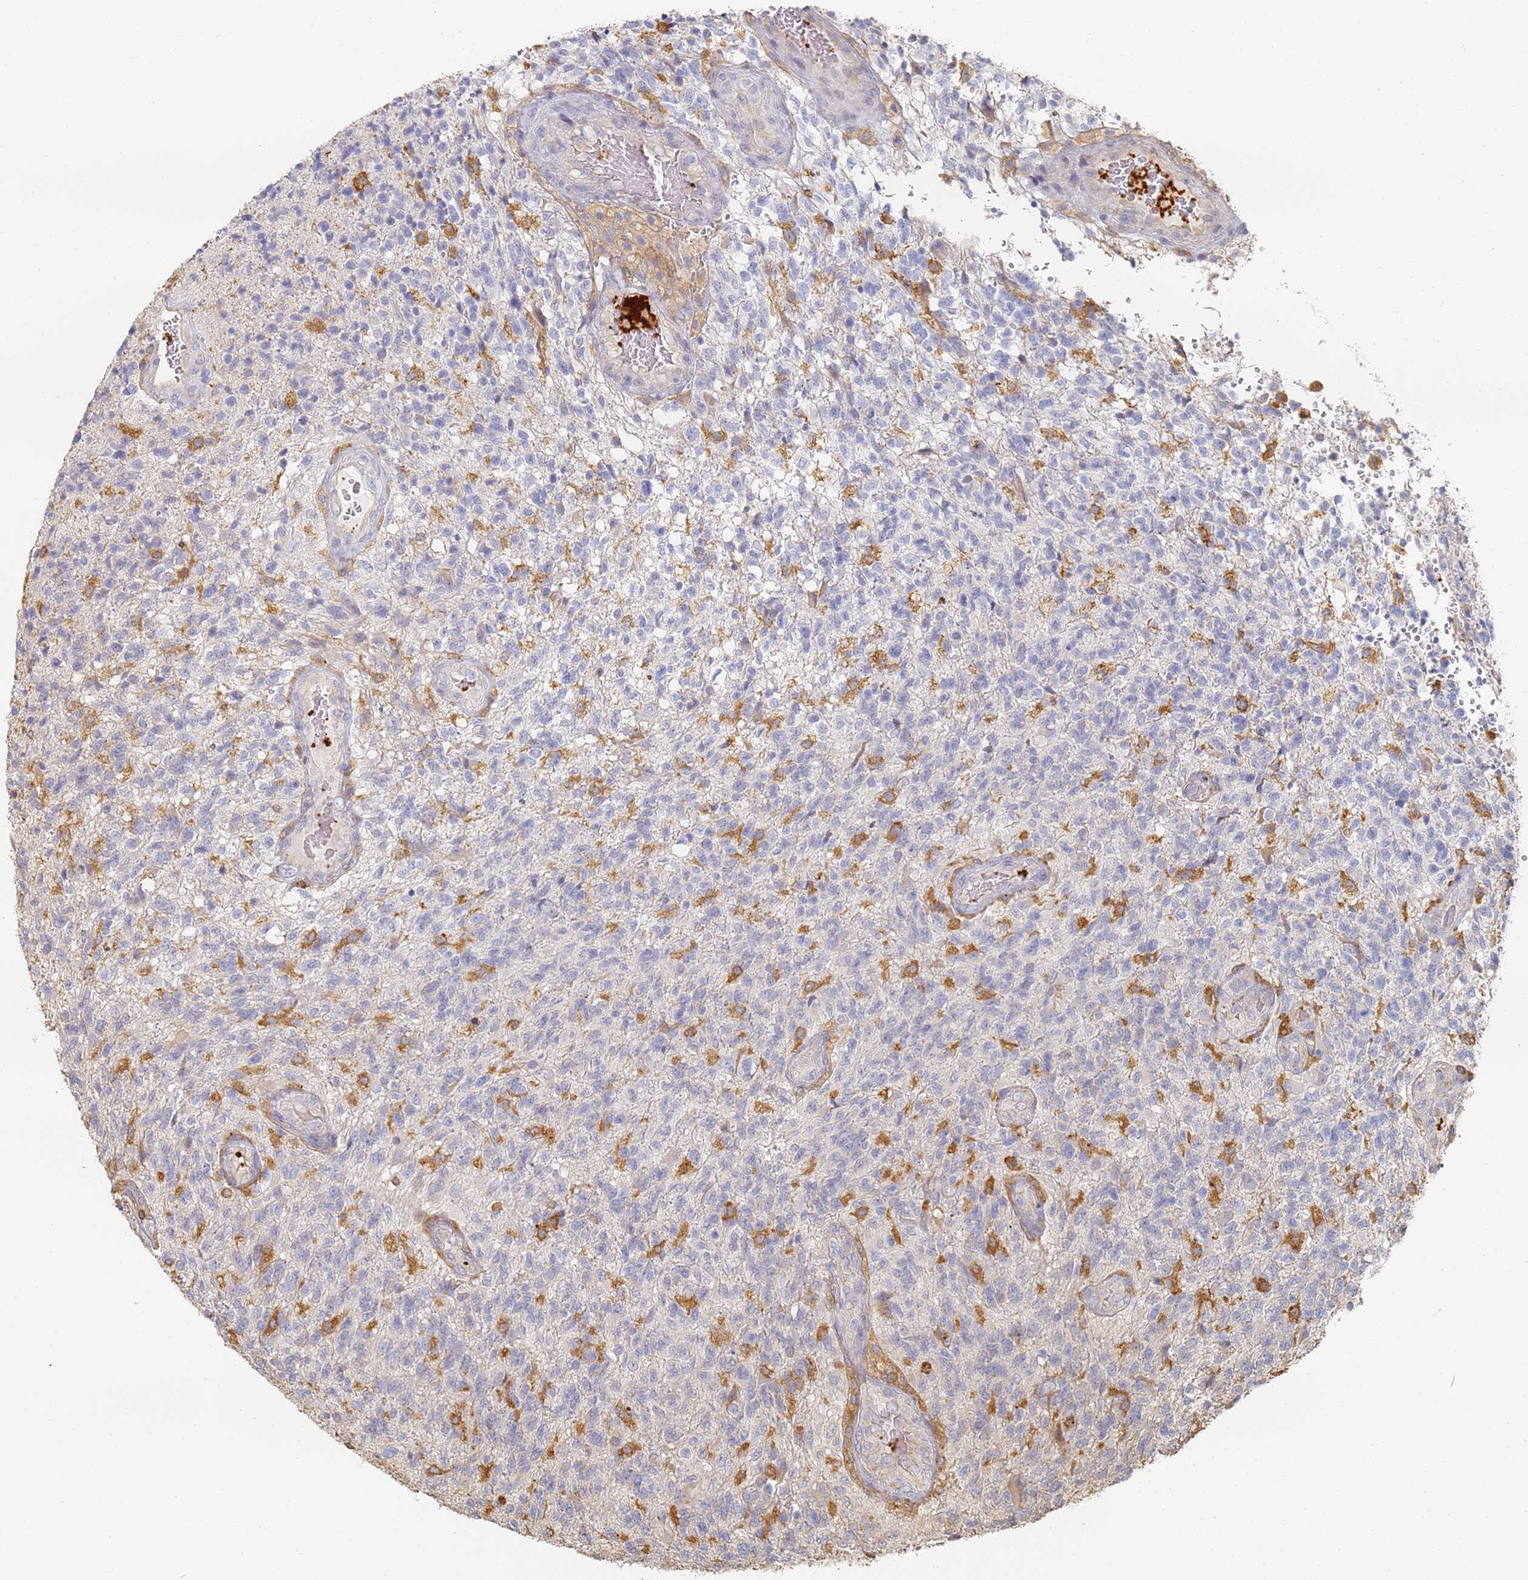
{"staining": {"intensity": "negative", "quantity": "none", "location": "none"}, "tissue": "glioma", "cell_type": "Tumor cells", "image_type": "cancer", "snomed": [{"axis": "morphology", "description": "Glioma, malignant, High grade"}, {"axis": "topography", "description": "Brain"}], "caption": "High power microscopy micrograph of an immunohistochemistry photomicrograph of high-grade glioma (malignant), revealing no significant staining in tumor cells. (DAB (3,3'-diaminobenzidine) immunohistochemistry with hematoxylin counter stain).", "gene": "BIN2", "patient": {"sex": "male", "age": 56}}